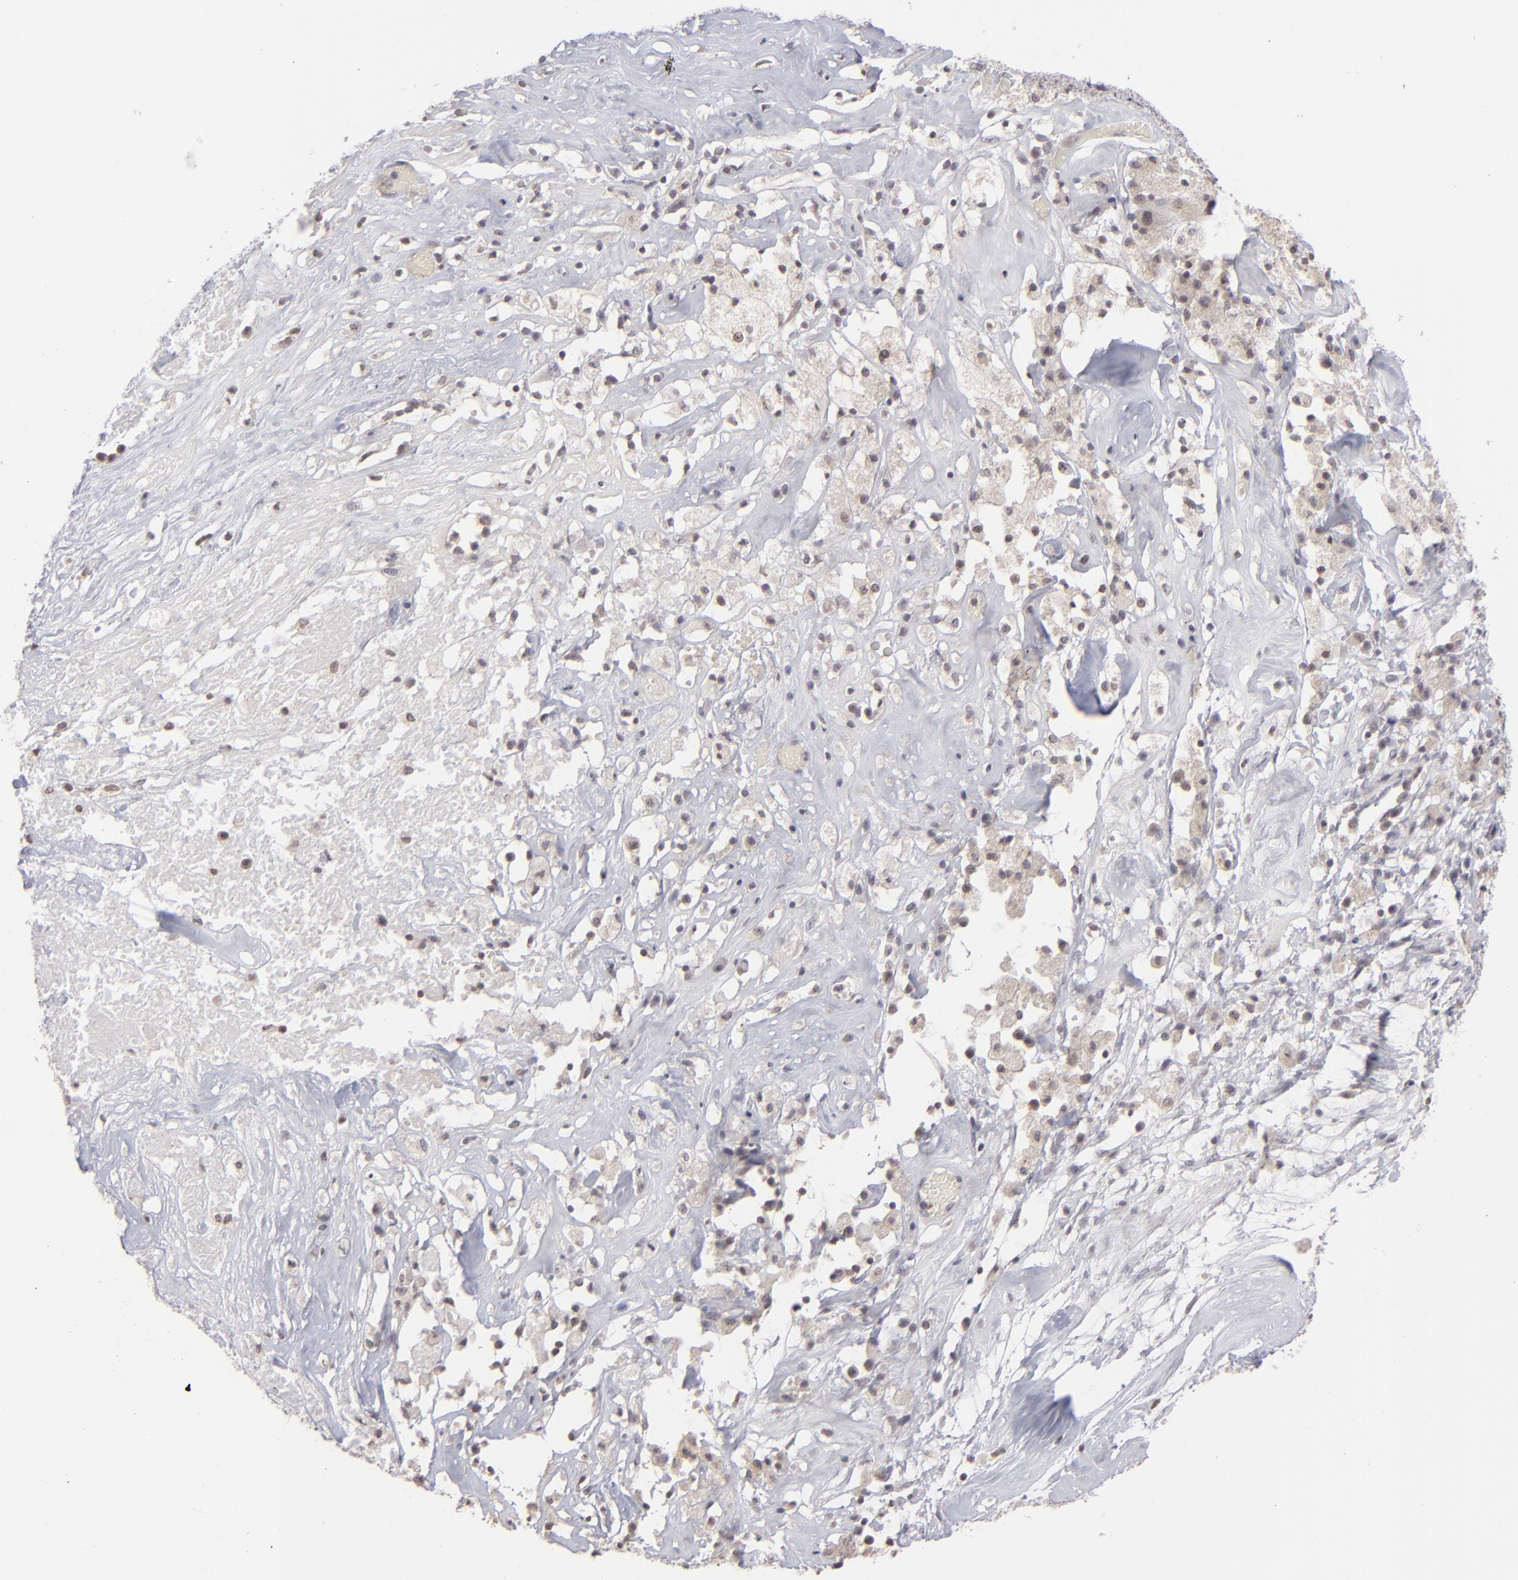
{"staining": {"intensity": "negative", "quantity": "none", "location": "none"}, "tissue": "ovarian cancer", "cell_type": "Tumor cells", "image_type": "cancer", "snomed": [{"axis": "morphology", "description": "Normal tissue, NOS"}, {"axis": "morphology", "description": "Cystadenocarcinoma, serous, NOS"}, {"axis": "topography", "description": "Ovary"}], "caption": "Immunohistochemistry (IHC) image of neoplastic tissue: serous cystadenocarcinoma (ovarian) stained with DAB (3,3'-diaminobenzidine) shows no significant protein staining in tumor cells.", "gene": "CLDN2", "patient": {"sex": "female", "age": 62}}